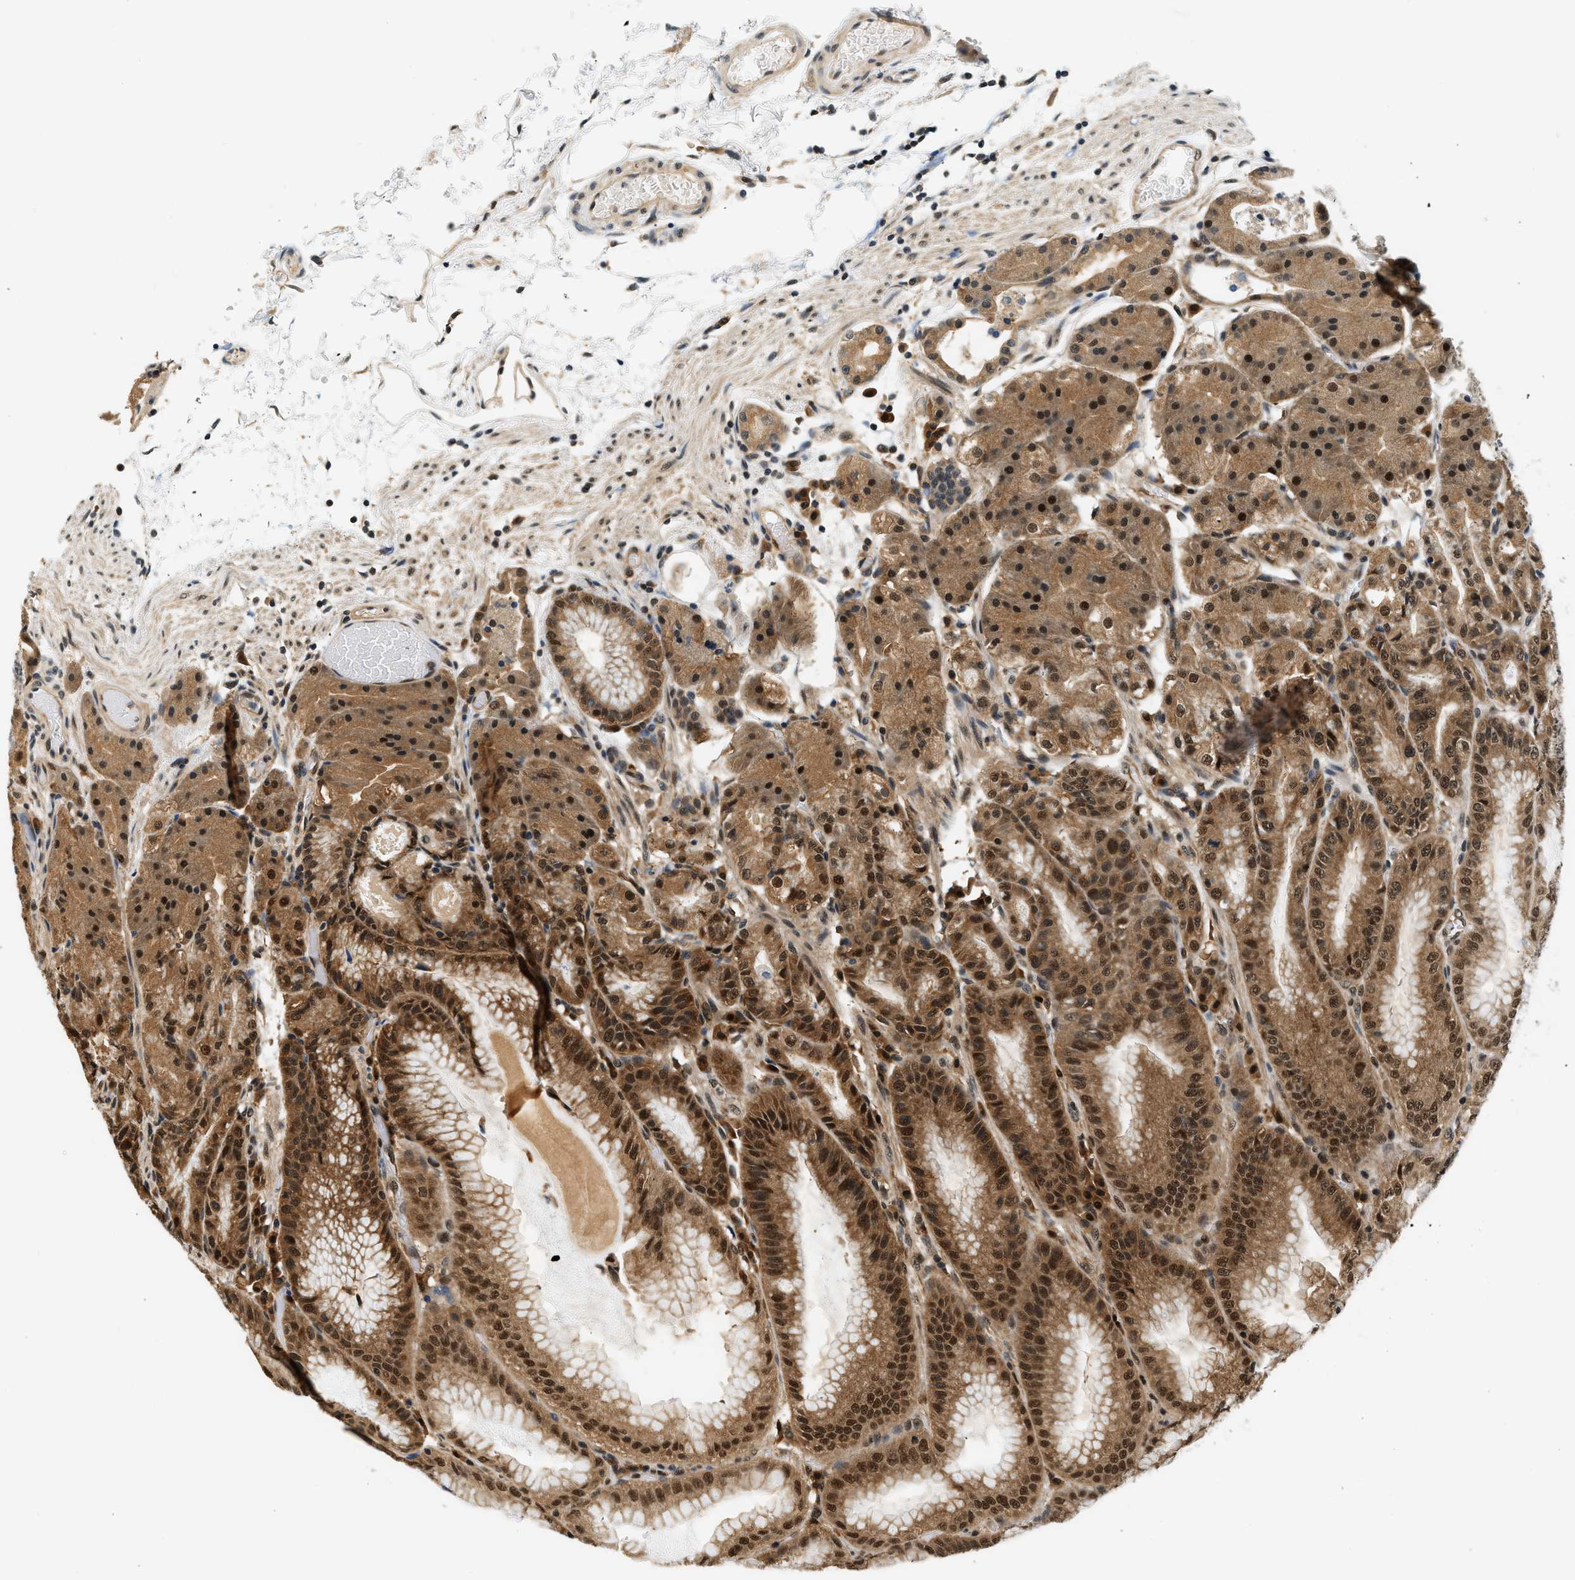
{"staining": {"intensity": "strong", "quantity": ">75%", "location": "cytoplasmic/membranous,nuclear"}, "tissue": "stomach", "cell_type": "Glandular cells", "image_type": "normal", "snomed": [{"axis": "morphology", "description": "Normal tissue, NOS"}, {"axis": "topography", "description": "Stomach, lower"}], "caption": "A high amount of strong cytoplasmic/membranous,nuclear positivity is present in about >75% of glandular cells in normal stomach.", "gene": "PSMD3", "patient": {"sex": "male", "age": 71}}